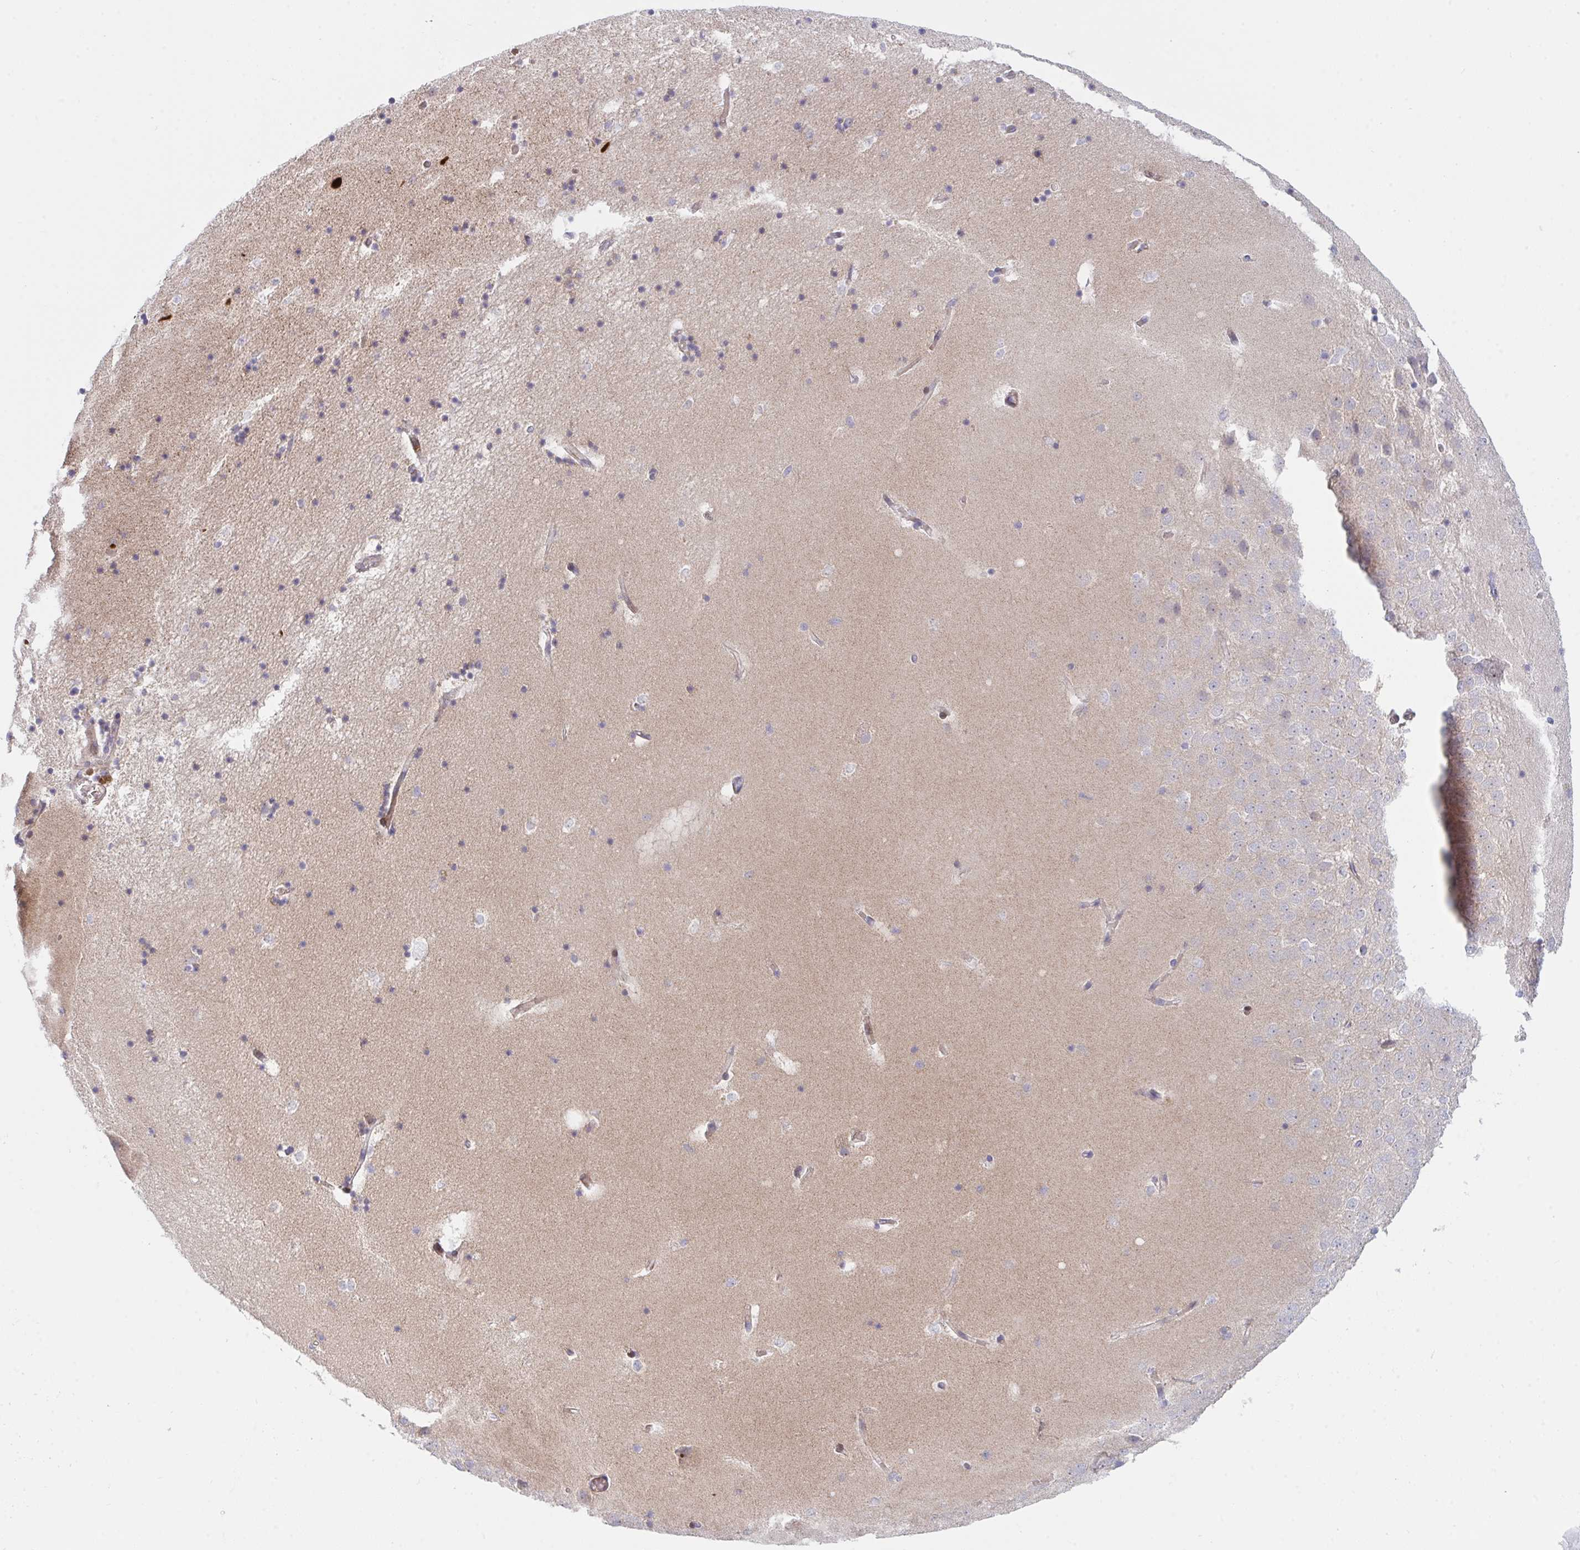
{"staining": {"intensity": "negative", "quantity": "none", "location": "none"}, "tissue": "hippocampus", "cell_type": "Glial cells", "image_type": "normal", "snomed": [{"axis": "morphology", "description": "Normal tissue, NOS"}, {"axis": "topography", "description": "Hippocampus"}], "caption": "Benign hippocampus was stained to show a protein in brown. There is no significant staining in glial cells.", "gene": "TNFSF4", "patient": {"sex": "male", "age": 58}}